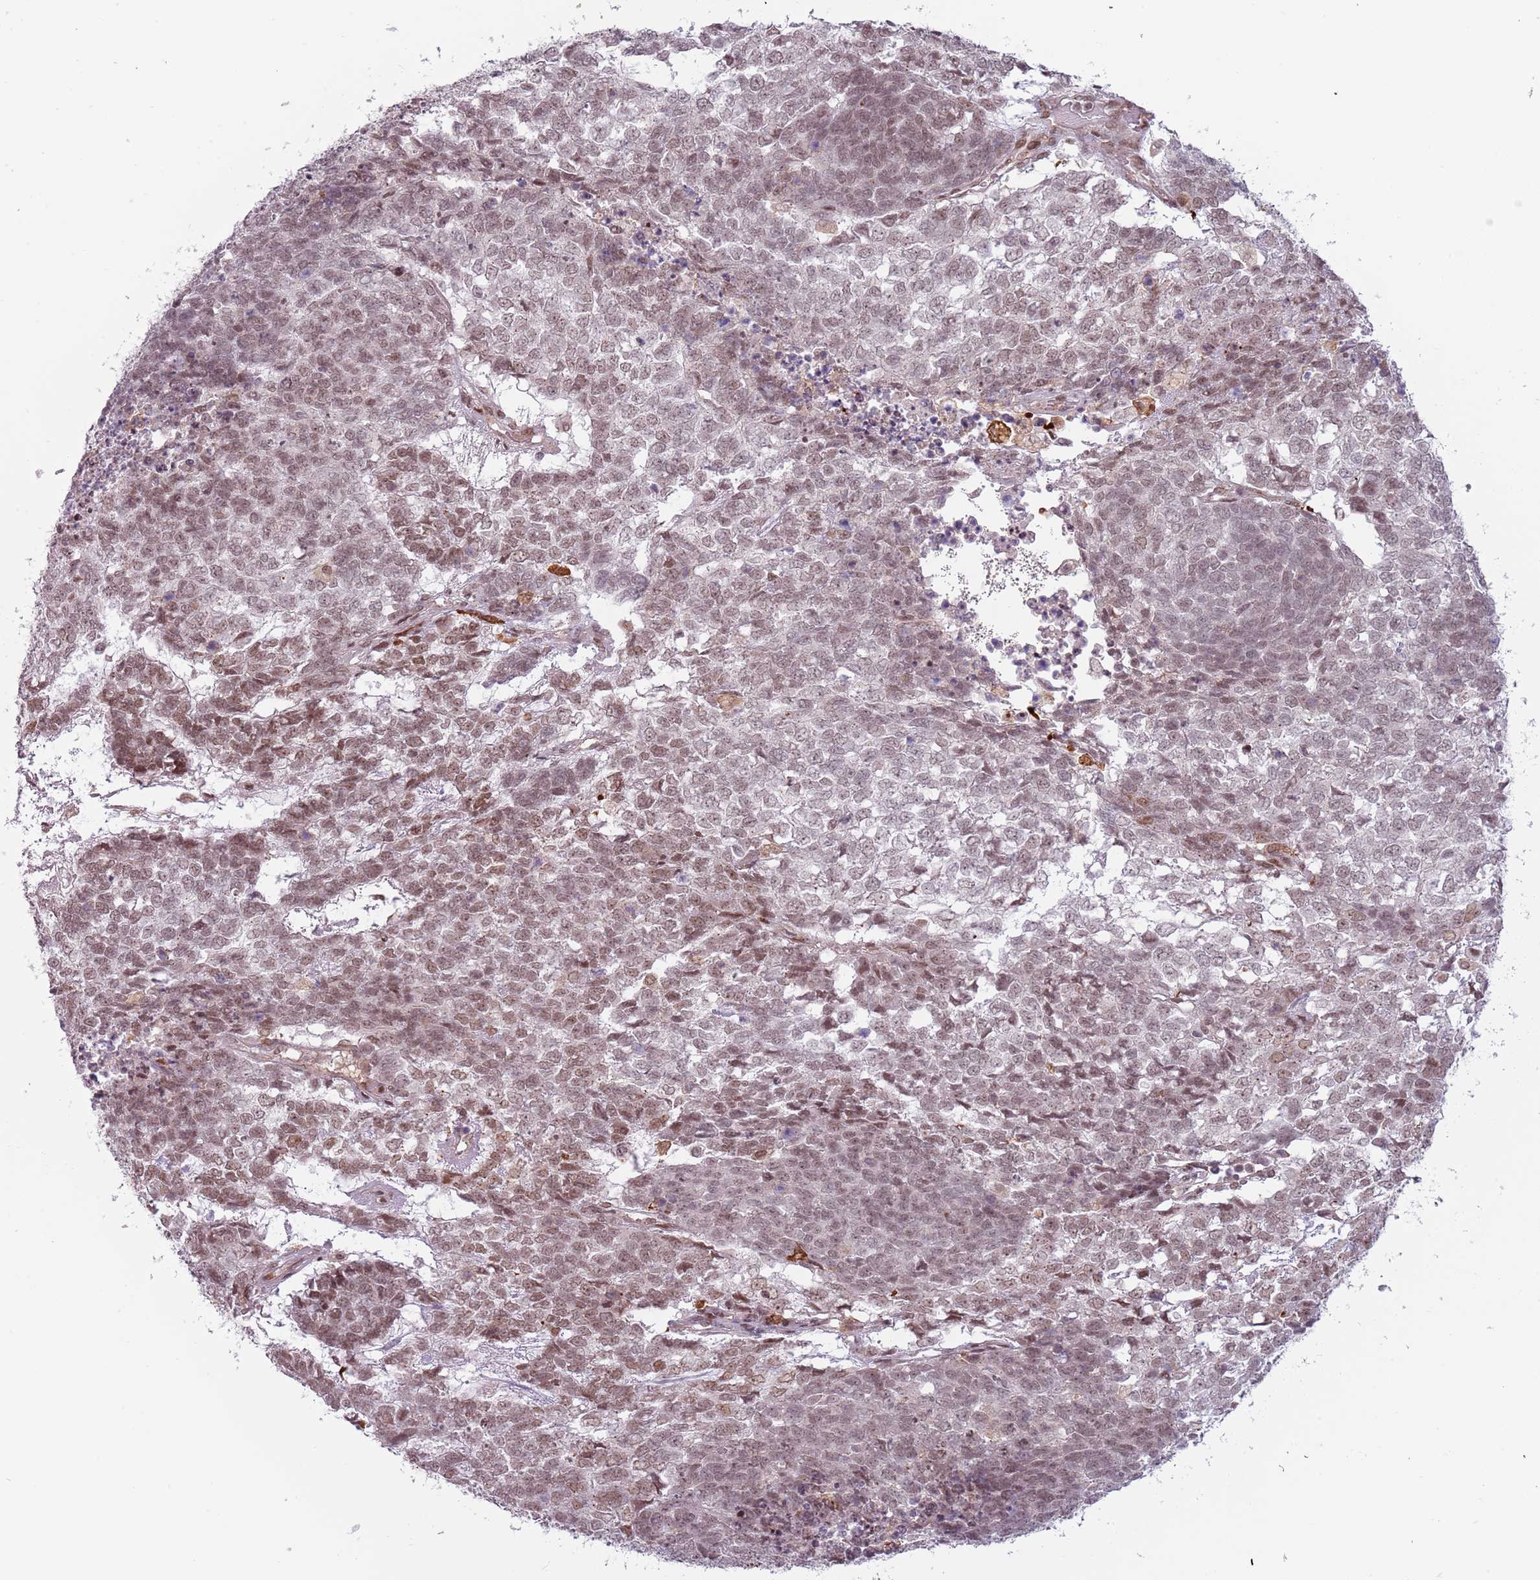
{"staining": {"intensity": "moderate", "quantity": ">75%", "location": "nuclear"}, "tissue": "testis cancer", "cell_type": "Tumor cells", "image_type": "cancer", "snomed": [{"axis": "morphology", "description": "Carcinoma, Embryonal, NOS"}, {"axis": "topography", "description": "Testis"}], "caption": "This image displays embryonal carcinoma (testis) stained with IHC to label a protein in brown. The nuclear of tumor cells show moderate positivity for the protein. Nuclei are counter-stained blue.", "gene": "REXO4", "patient": {"sex": "male", "age": 23}}